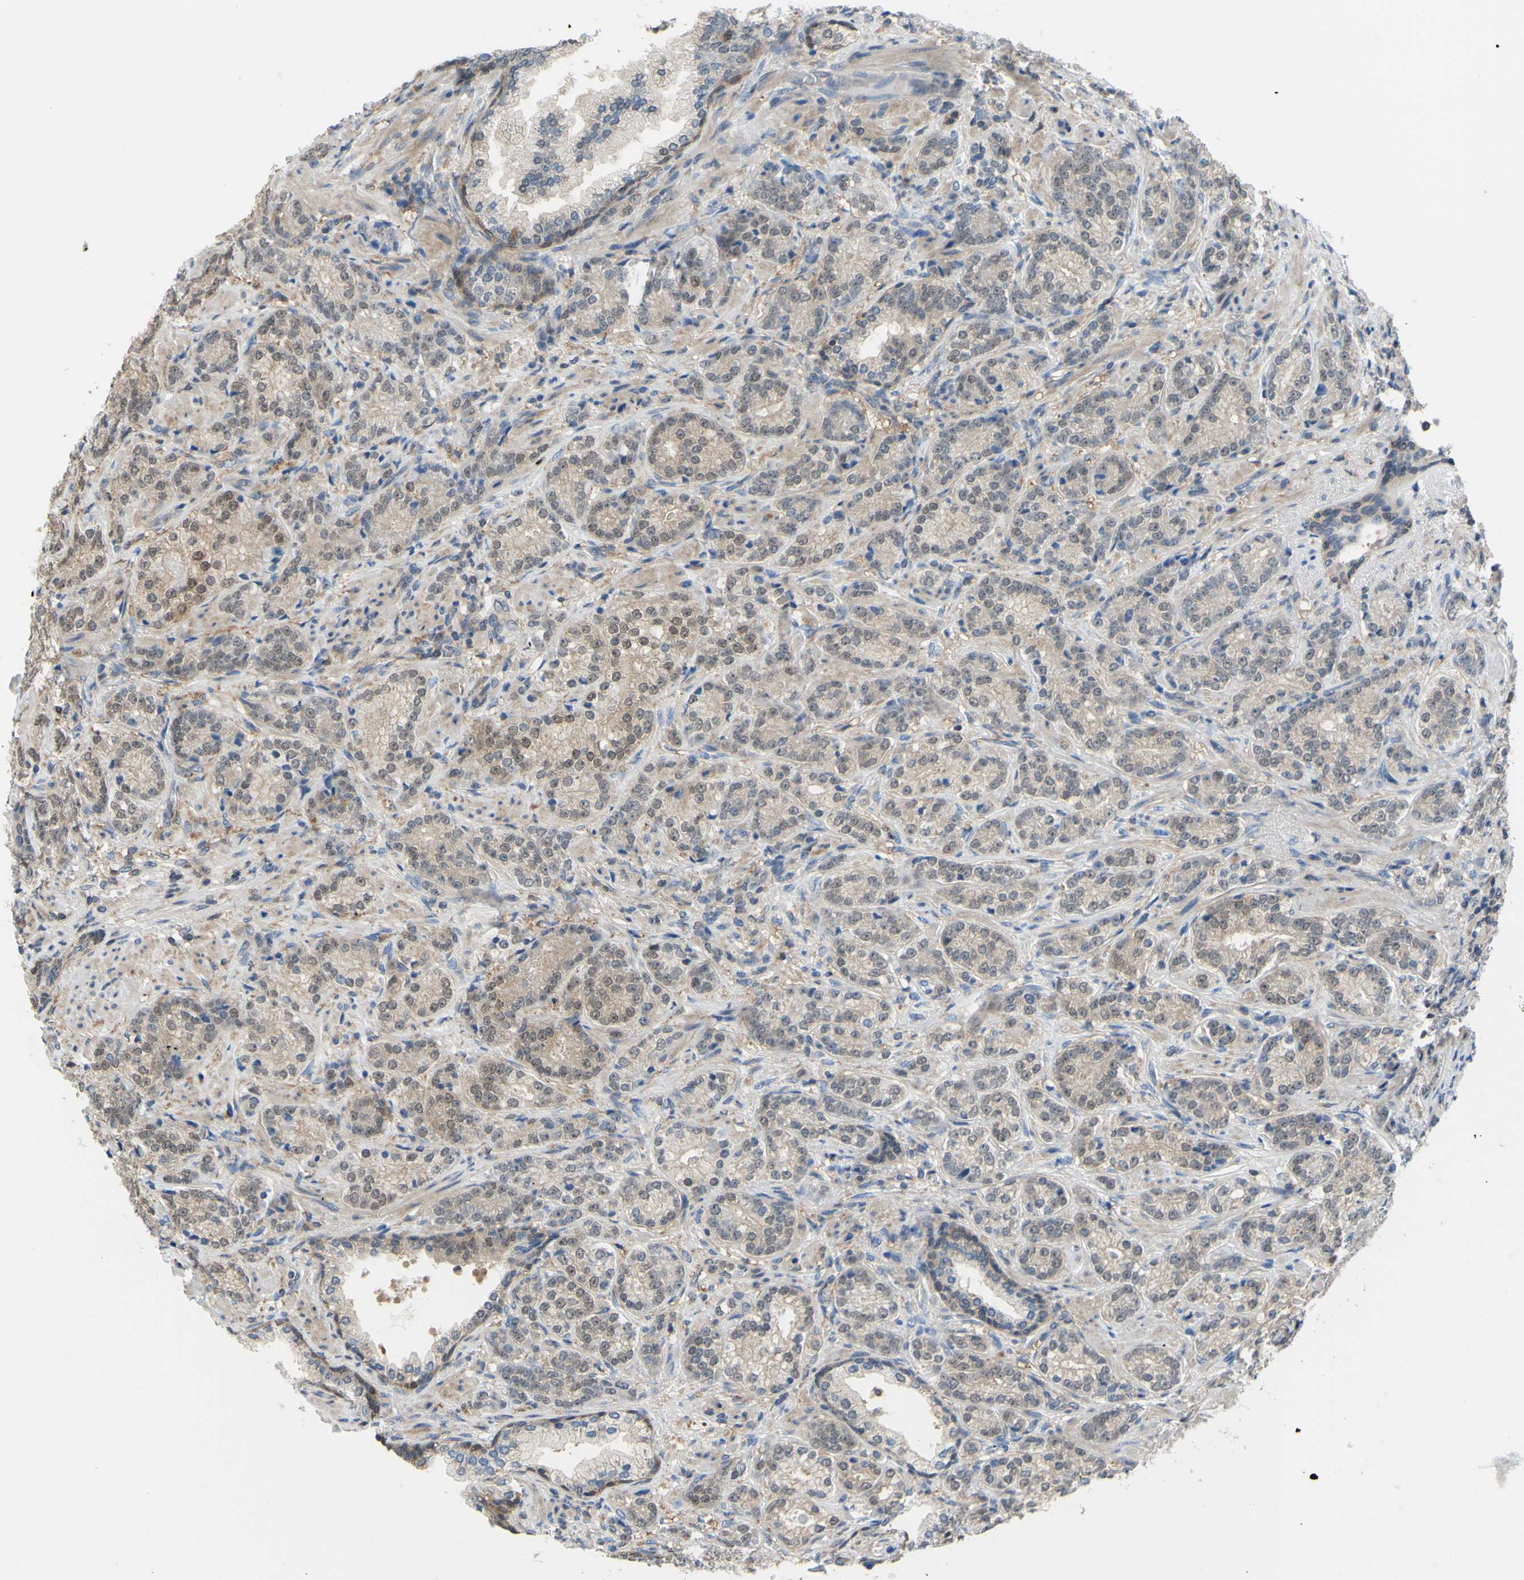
{"staining": {"intensity": "weak", "quantity": ">75%", "location": "cytoplasmic/membranous"}, "tissue": "prostate cancer", "cell_type": "Tumor cells", "image_type": "cancer", "snomed": [{"axis": "morphology", "description": "Adenocarcinoma, High grade"}, {"axis": "topography", "description": "Prostate"}], "caption": "DAB immunohistochemical staining of prostate cancer (high-grade adenocarcinoma) displays weak cytoplasmic/membranous protein expression in about >75% of tumor cells. (DAB IHC with brightfield microscopy, high magnification).", "gene": "UPK3B", "patient": {"sex": "male", "age": 61}}